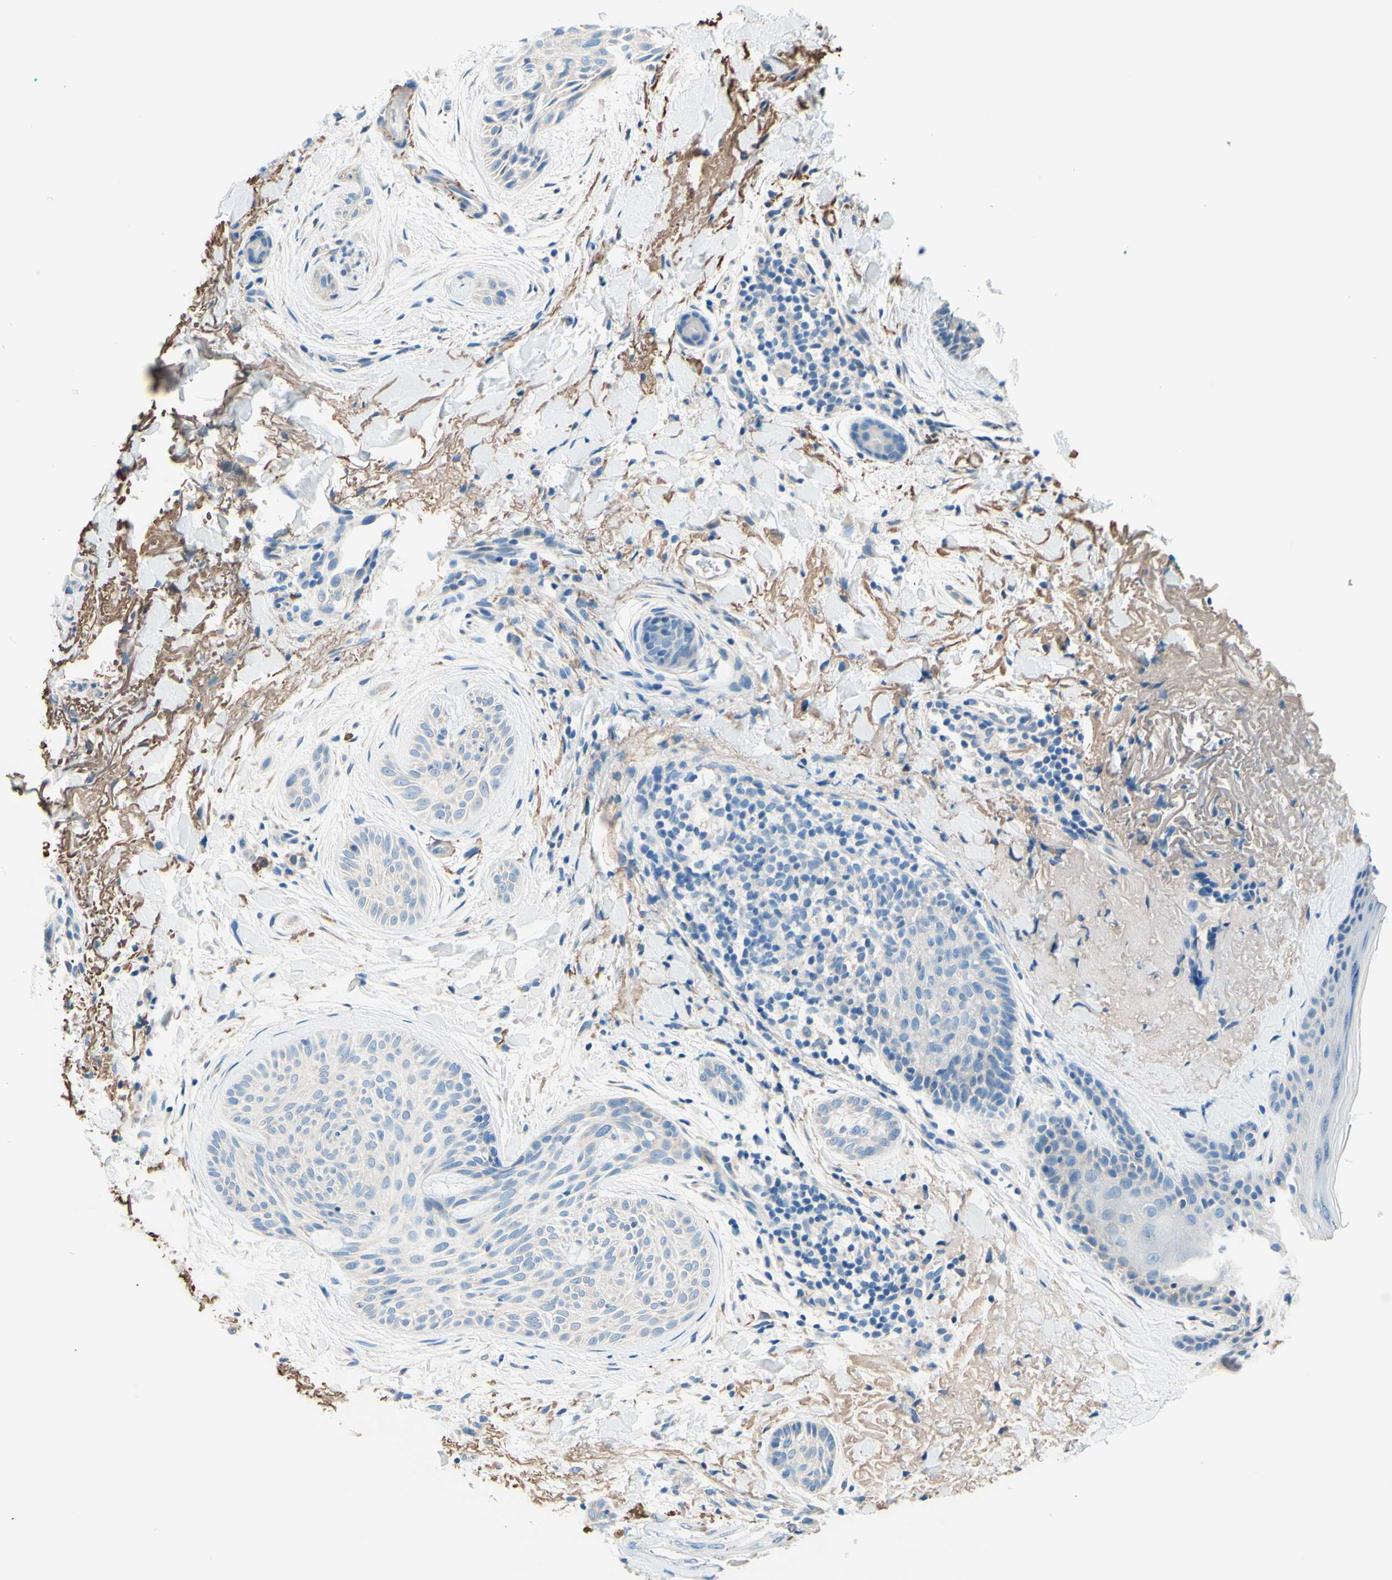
{"staining": {"intensity": "negative", "quantity": "none", "location": "none"}, "tissue": "skin cancer", "cell_type": "Tumor cells", "image_type": "cancer", "snomed": [{"axis": "morphology", "description": "Normal tissue, NOS"}, {"axis": "morphology", "description": "Basal cell carcinoma"}, {"axis": "topography", "description": "Skin"}], "caption": "This is an immunohistochemistry image of skin basal cell carcinoma. There is no positivity in tumor cells.", "gene": "PASD1", "patient": {"sex": "female", "age": 71}}